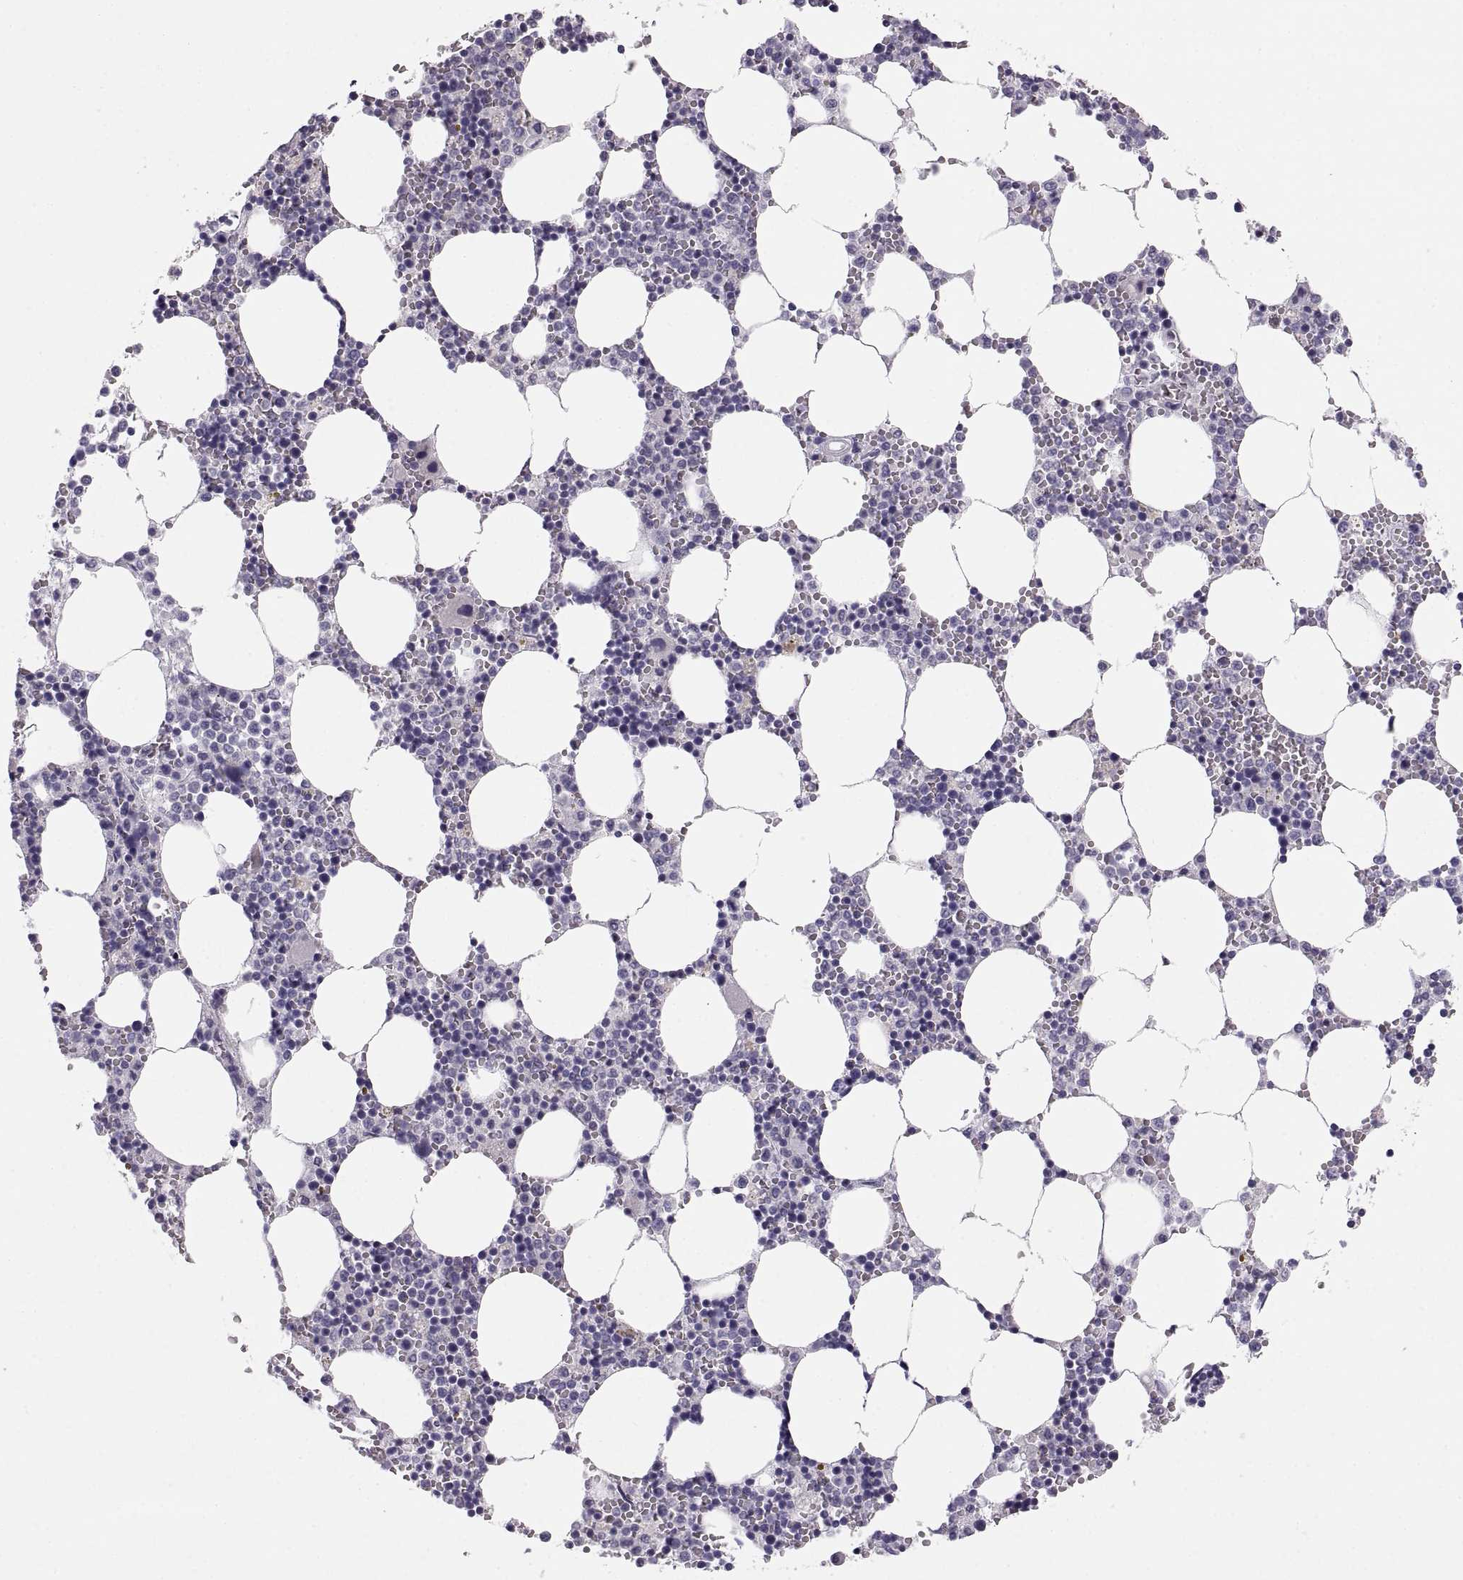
{"staining": {"intensity": "negative", "quantity": "none", "location": "none"}, "tissue": "bone marrow", "cell_type": "Hematopoietic cells", "image_type": "normal", "snomed": [{"axis": "morphology", "description": "Normal tissue, NOS"}, {"axis": "topography", "description": "Bone marrow"}], "caption": "Immunohistochemistry (IHC) histopathology image of unremarkable bone marrow: bone marrow stained with DAB (3,3'-diaminobenzidine) displays no significant protein expression in hematopoietic cells. The staining is performed using DAB brown chromogen with nuclei counter-stained in using hematoxylin.", "gene": "COL9A3", "patient": {"sex": "female", "age": 64}}